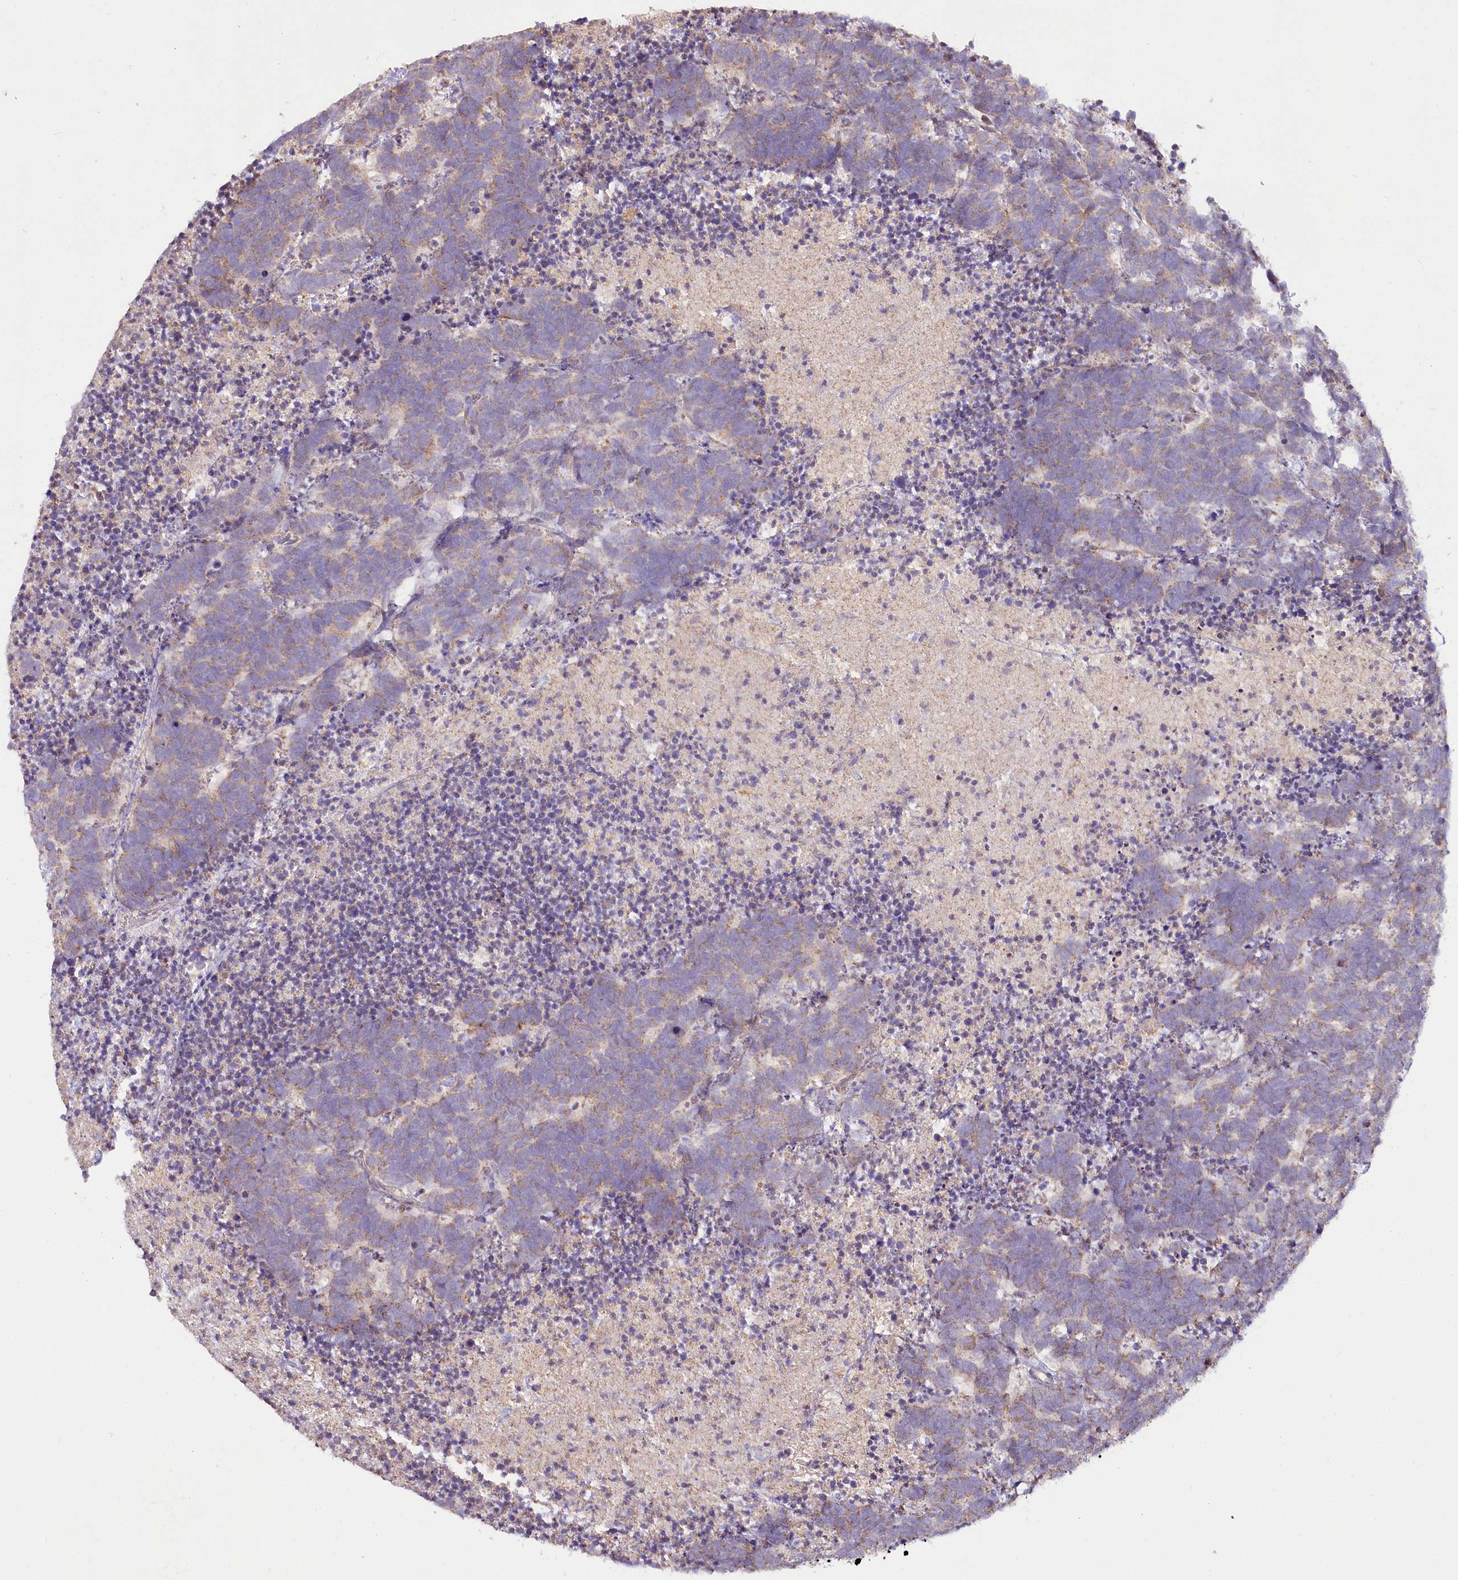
{"staining": {"intensity": "weak", "quantity": "25%-75%", "location": "cytoplasmic/membranous"}, "tissue": "carcinoid", "cell_type": "Tumor cells", "image_type": "cancer", "snomed": [{"axis": "morphology", "description": "Carcinoma, NOS"}, {"axis": "morphology", "description": "Carcinoid, malignant, NOS"}, {"axis": "topography", "description": "Urinary bladder"}], "caption": "Weak cytoplasmic/membranous protein staining is seen in about 25%-75% of tumor cells in carcinoid. (IHC, brightfield microscopy, high magnification).", "gene": "ACOX2", "patient": {"sex": "male", "age": 57}}